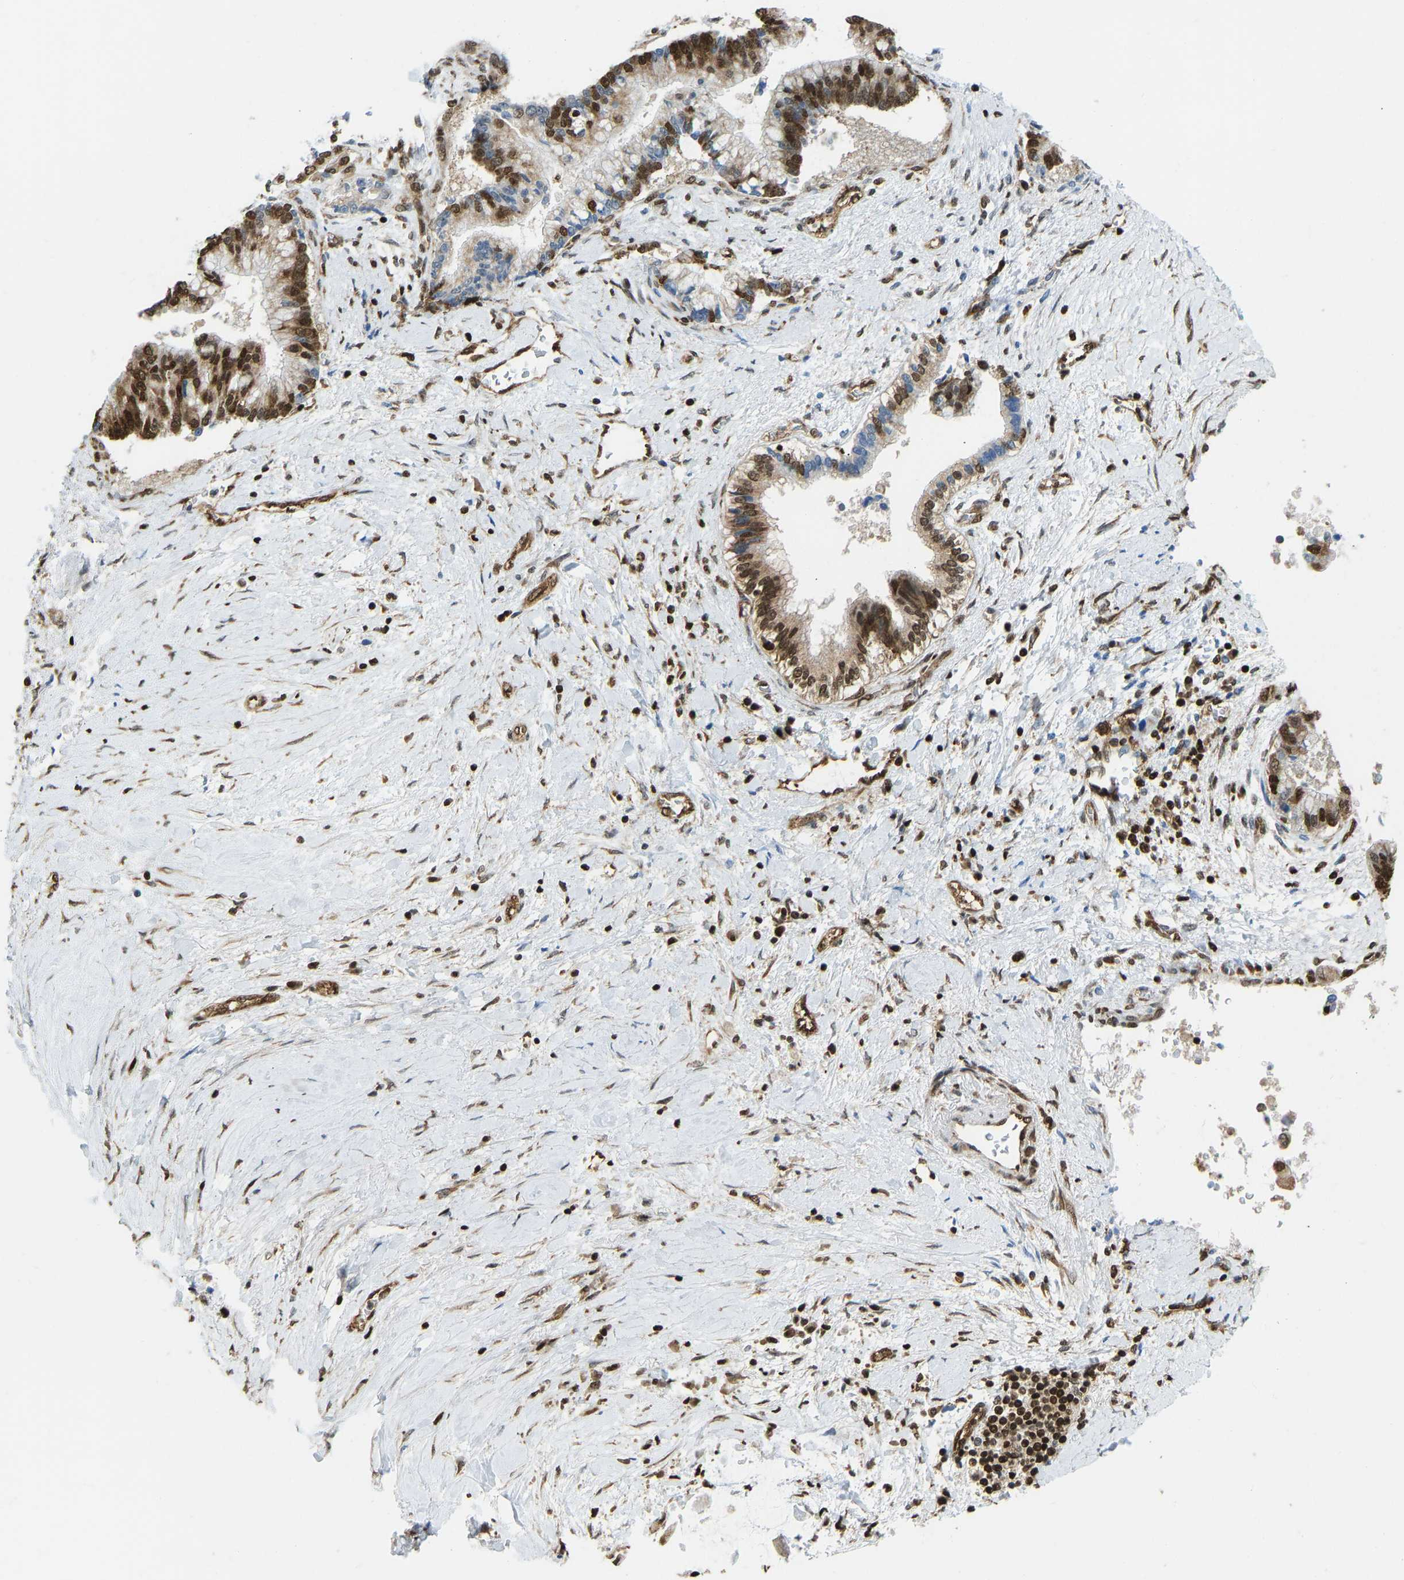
{"staining": {"intensity": "strong", "quantity": "25%-75%", "location": "nuclear"}, "tissue": "liver cancer", "cell_type": "Tumor cells", "image_type": "cancer", "snomed": [{"axis": "morphology", "description": "Cholangiocarcinoma"}, {"axis": "topography", "description": "Liver"}], "caption": "Brown immunohistochemical staining in cholangiocarcinoma (liver) exhibits strong nuclear positivity in approximately 25%-75% of tumor cells. (DAB IHC with brightfield microscopy, high magnification).", "gene": "ZSCAN20", "patient": {"sex": "male", "age": 50}}